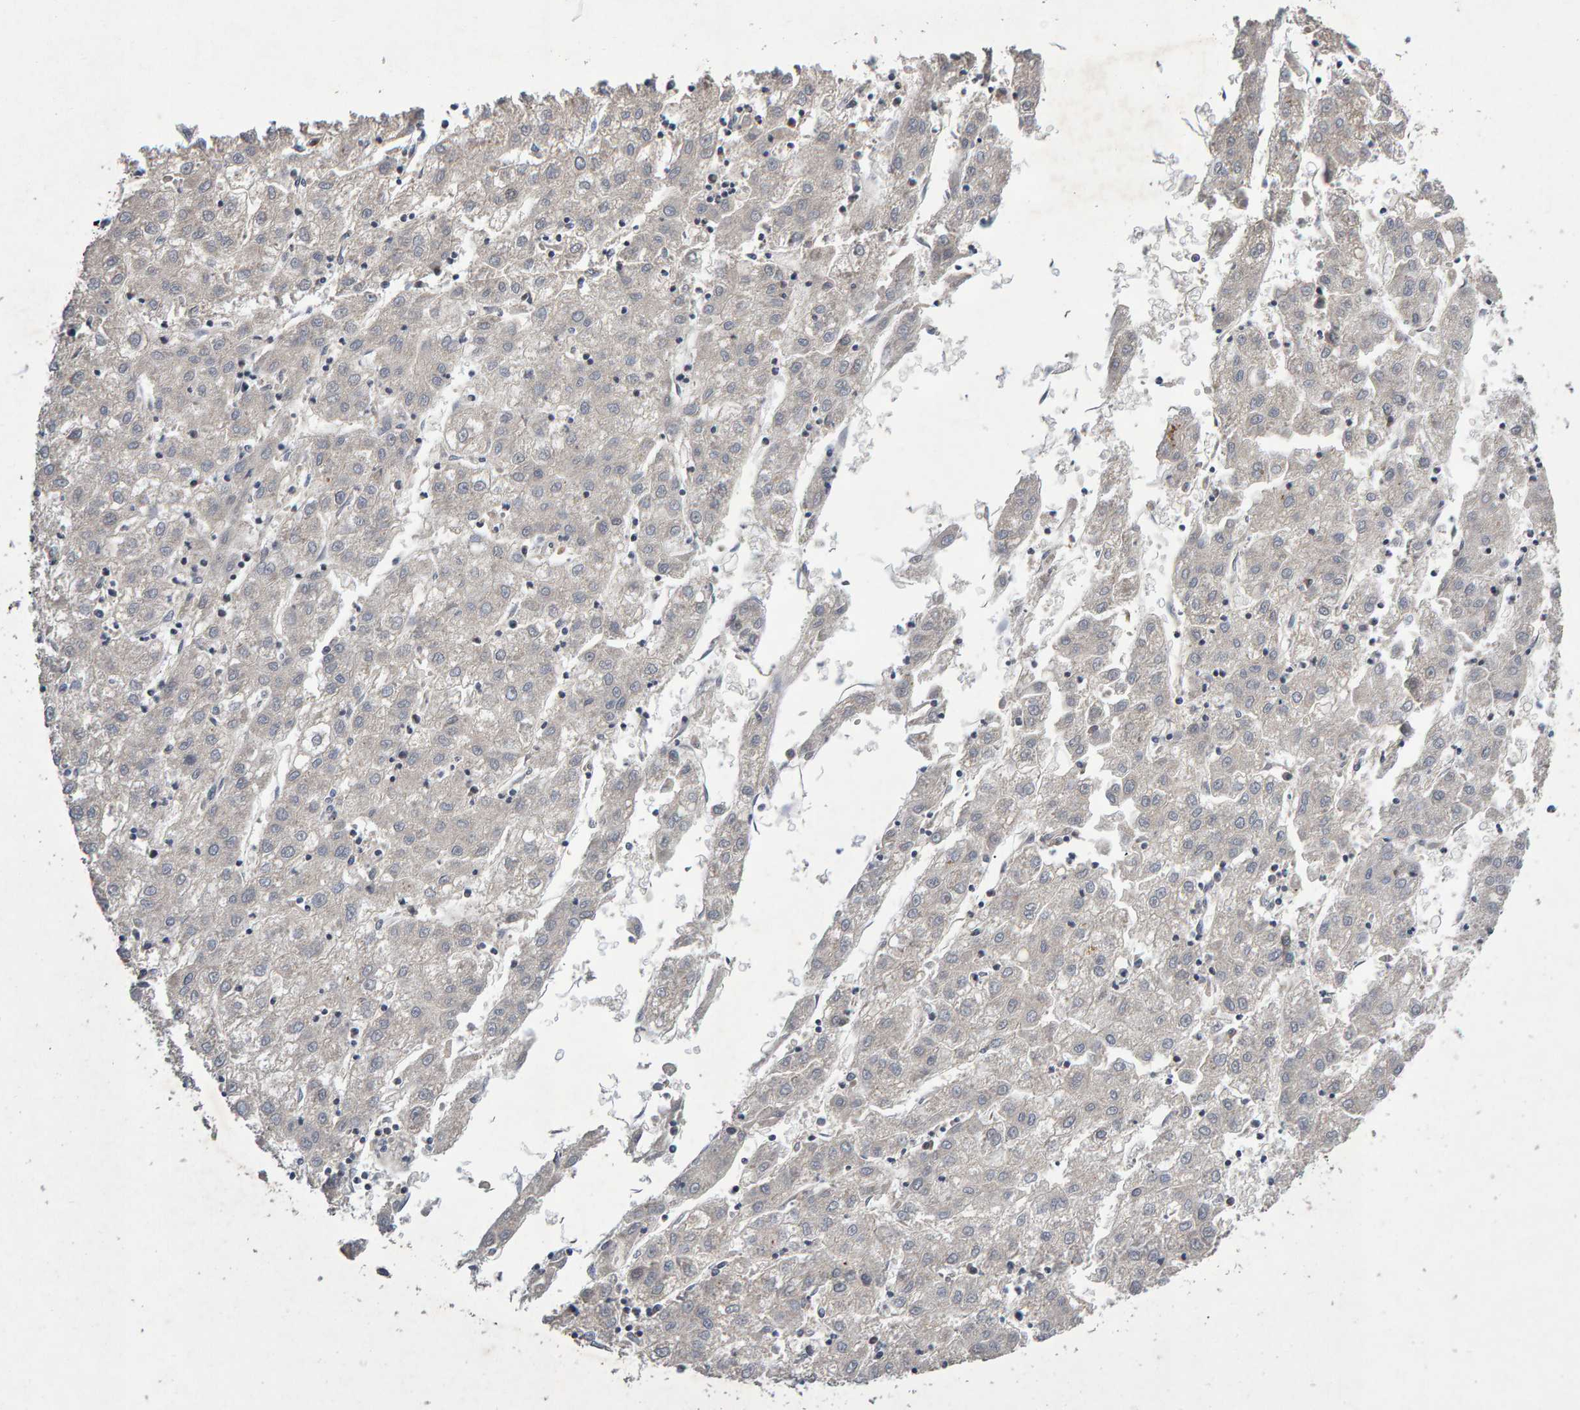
{"staining": {"intensity": "negative", "quantity": "none", "location": "none"}, "tissue": "liver cancer", "cell_type": "Tumor cells", "image_type": "cancer", "snomed": [{"axis": "morphology", "description": "Carcinoma, Hepatocellular, NOS"}, {"axis": "topography", "description": "Liver"}], "caption": "Image shows no significant protein staining in tumor cells of hepatocellular carcinoma (liver).", "gene": "EFR3A", "patient": {"sex": "male", "age": 72}}